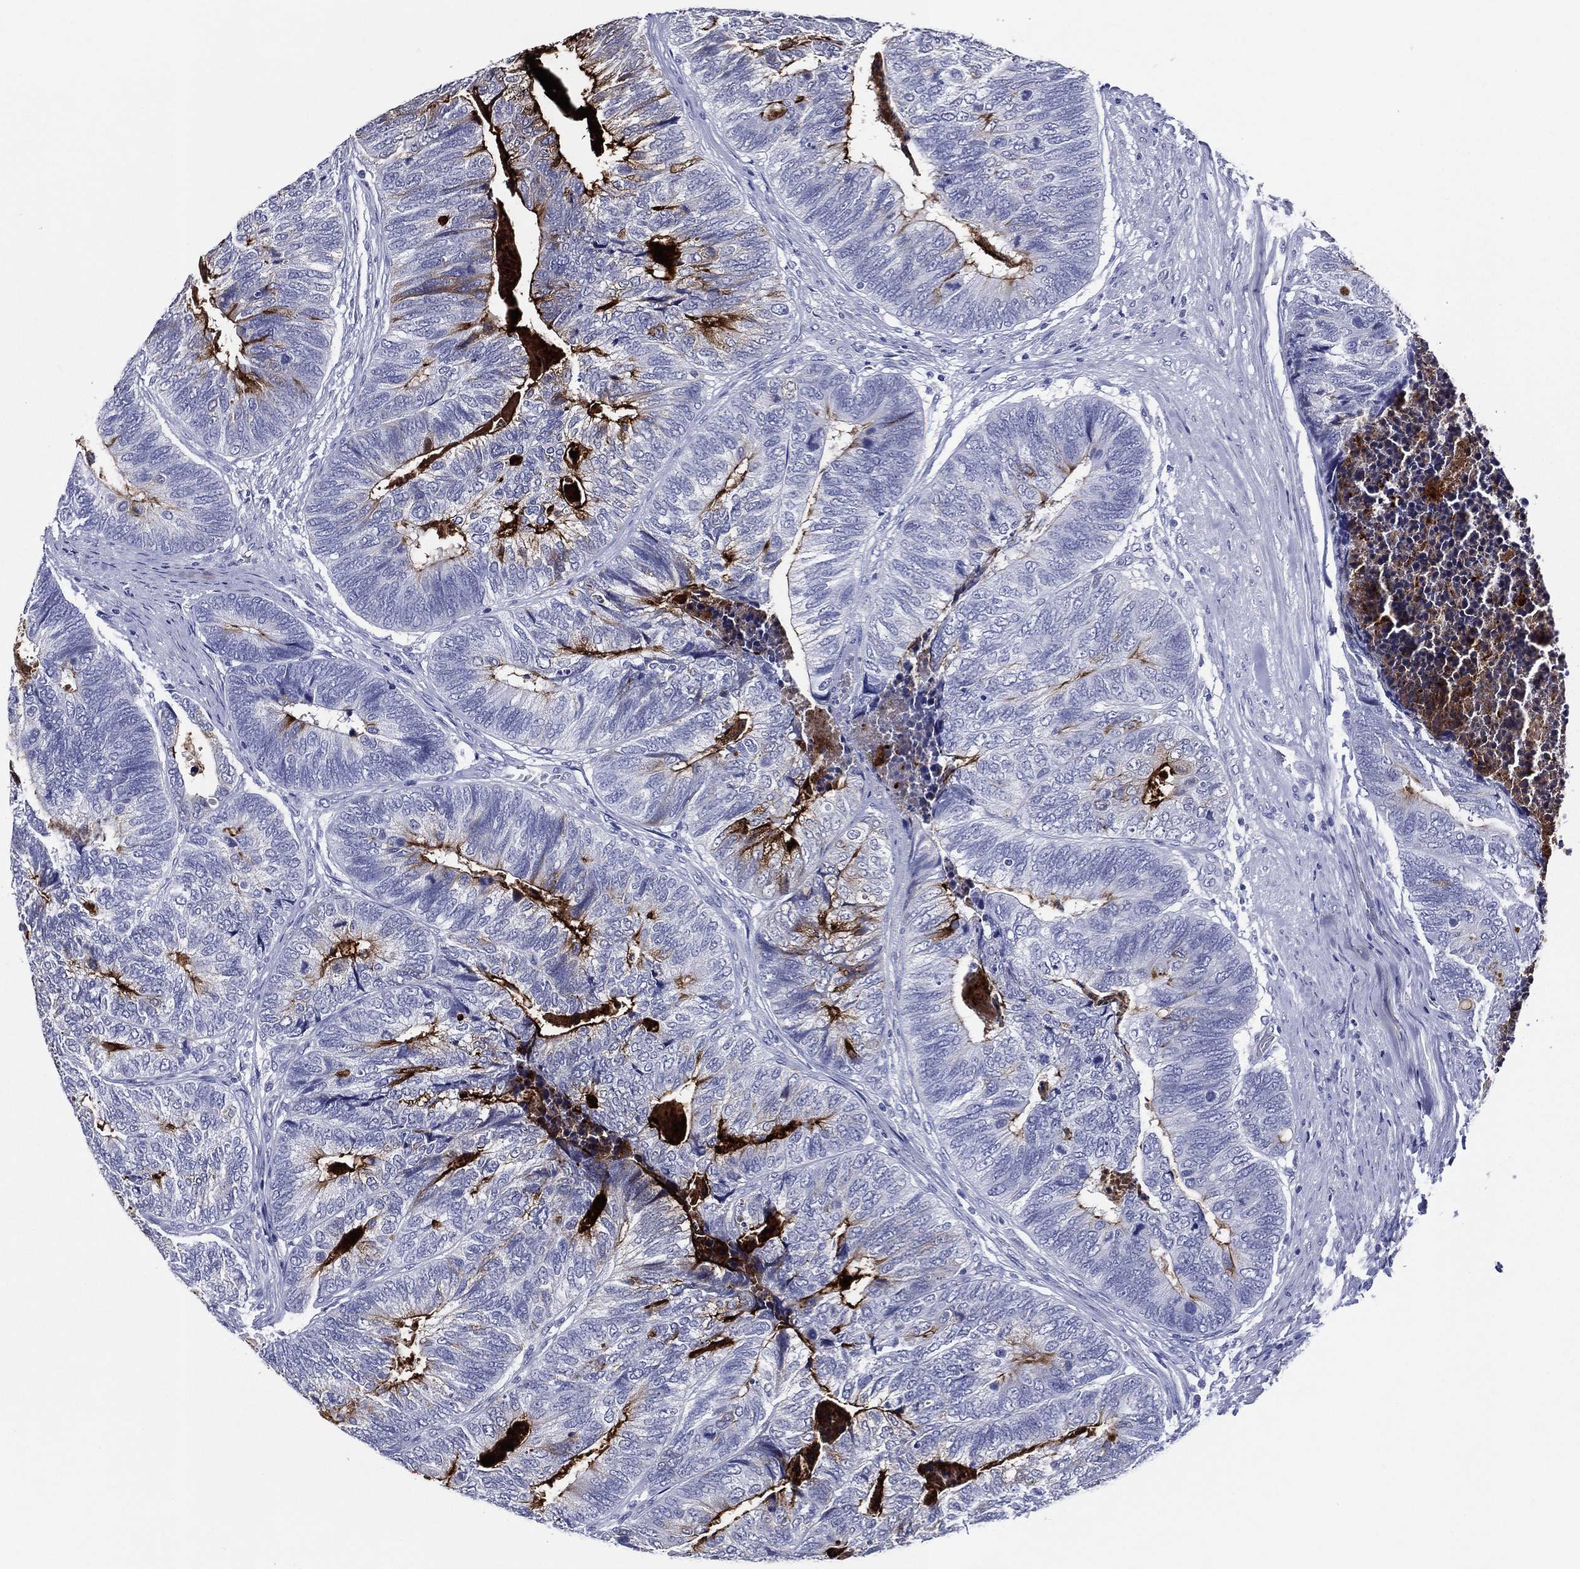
{"staining": {"intensity": "strong", "quantity": "25%-75%", "location": "cytoplasmic/membranous"}, "tissue": "colorectal cancer", "cell_type": "Tumor cells", "image_type": "cancer", "snomed": [{"axis": "morphology", "description": "Adenocarcinoma, NOS"}, {"axis": "topography", "description": "Colon"}], "caption": "IHC (DAB) staining of human colorectal adenocarcinoma displays strong cytoplasmic/membranous protein expression in approximately 25%-75% of tumor cells.", "gene": "ACE2", "patient": {"sex": "female", "age": 67}}